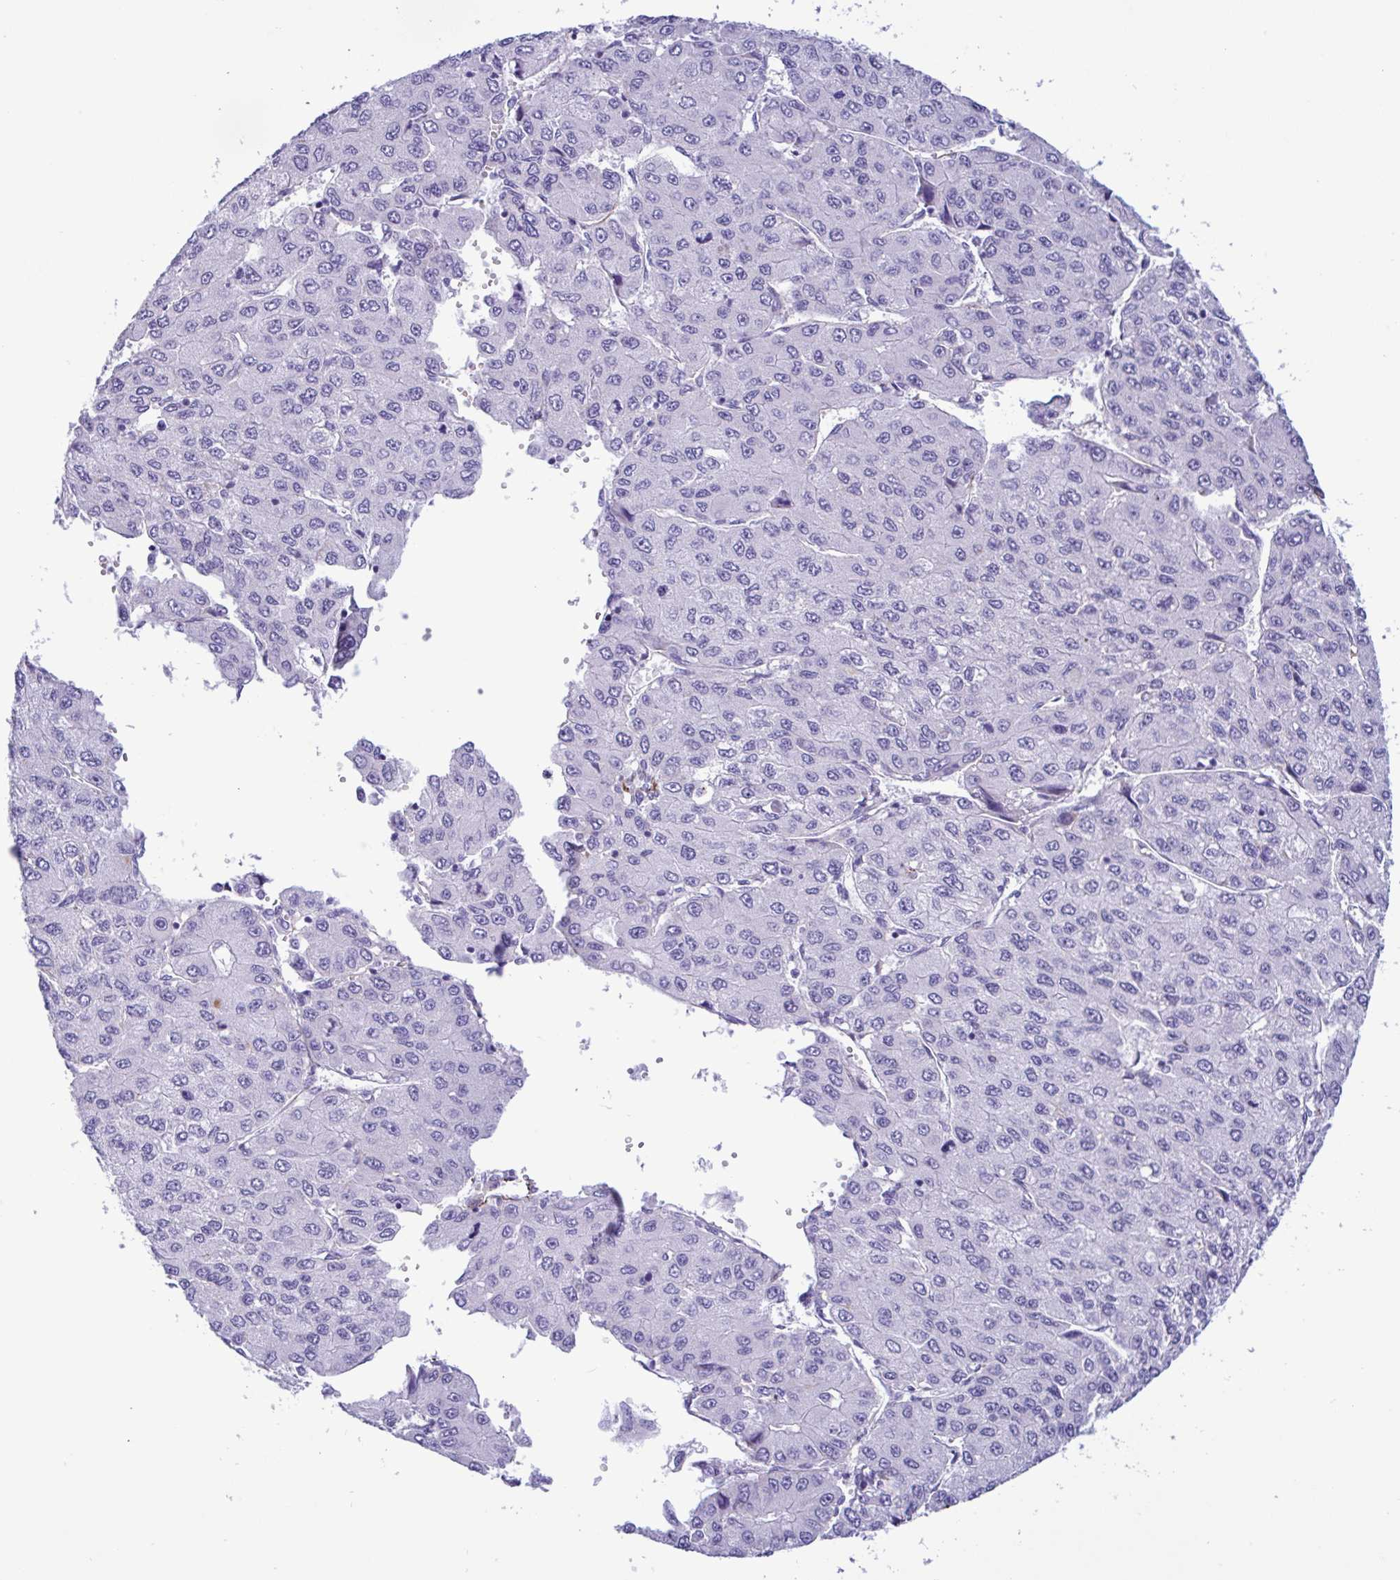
{"staining": {"intensity": "negative", "quantity": "none", "location": "none"}, "tissue": "liver cancer", "cell_type": "Tumor cells", "image_type": "cancer", "snomed": [{"axis": "morphology", "description": "Carcinoma, Hepatocellular, NOS"}, {"axis": "topography", "description": "Liver"}], "caption": "The histopathology image demonstrates no staining of tumor cells in liver cancer.", "gene": "SMAD5", "patient": {"sex": "female", "age": 66}}